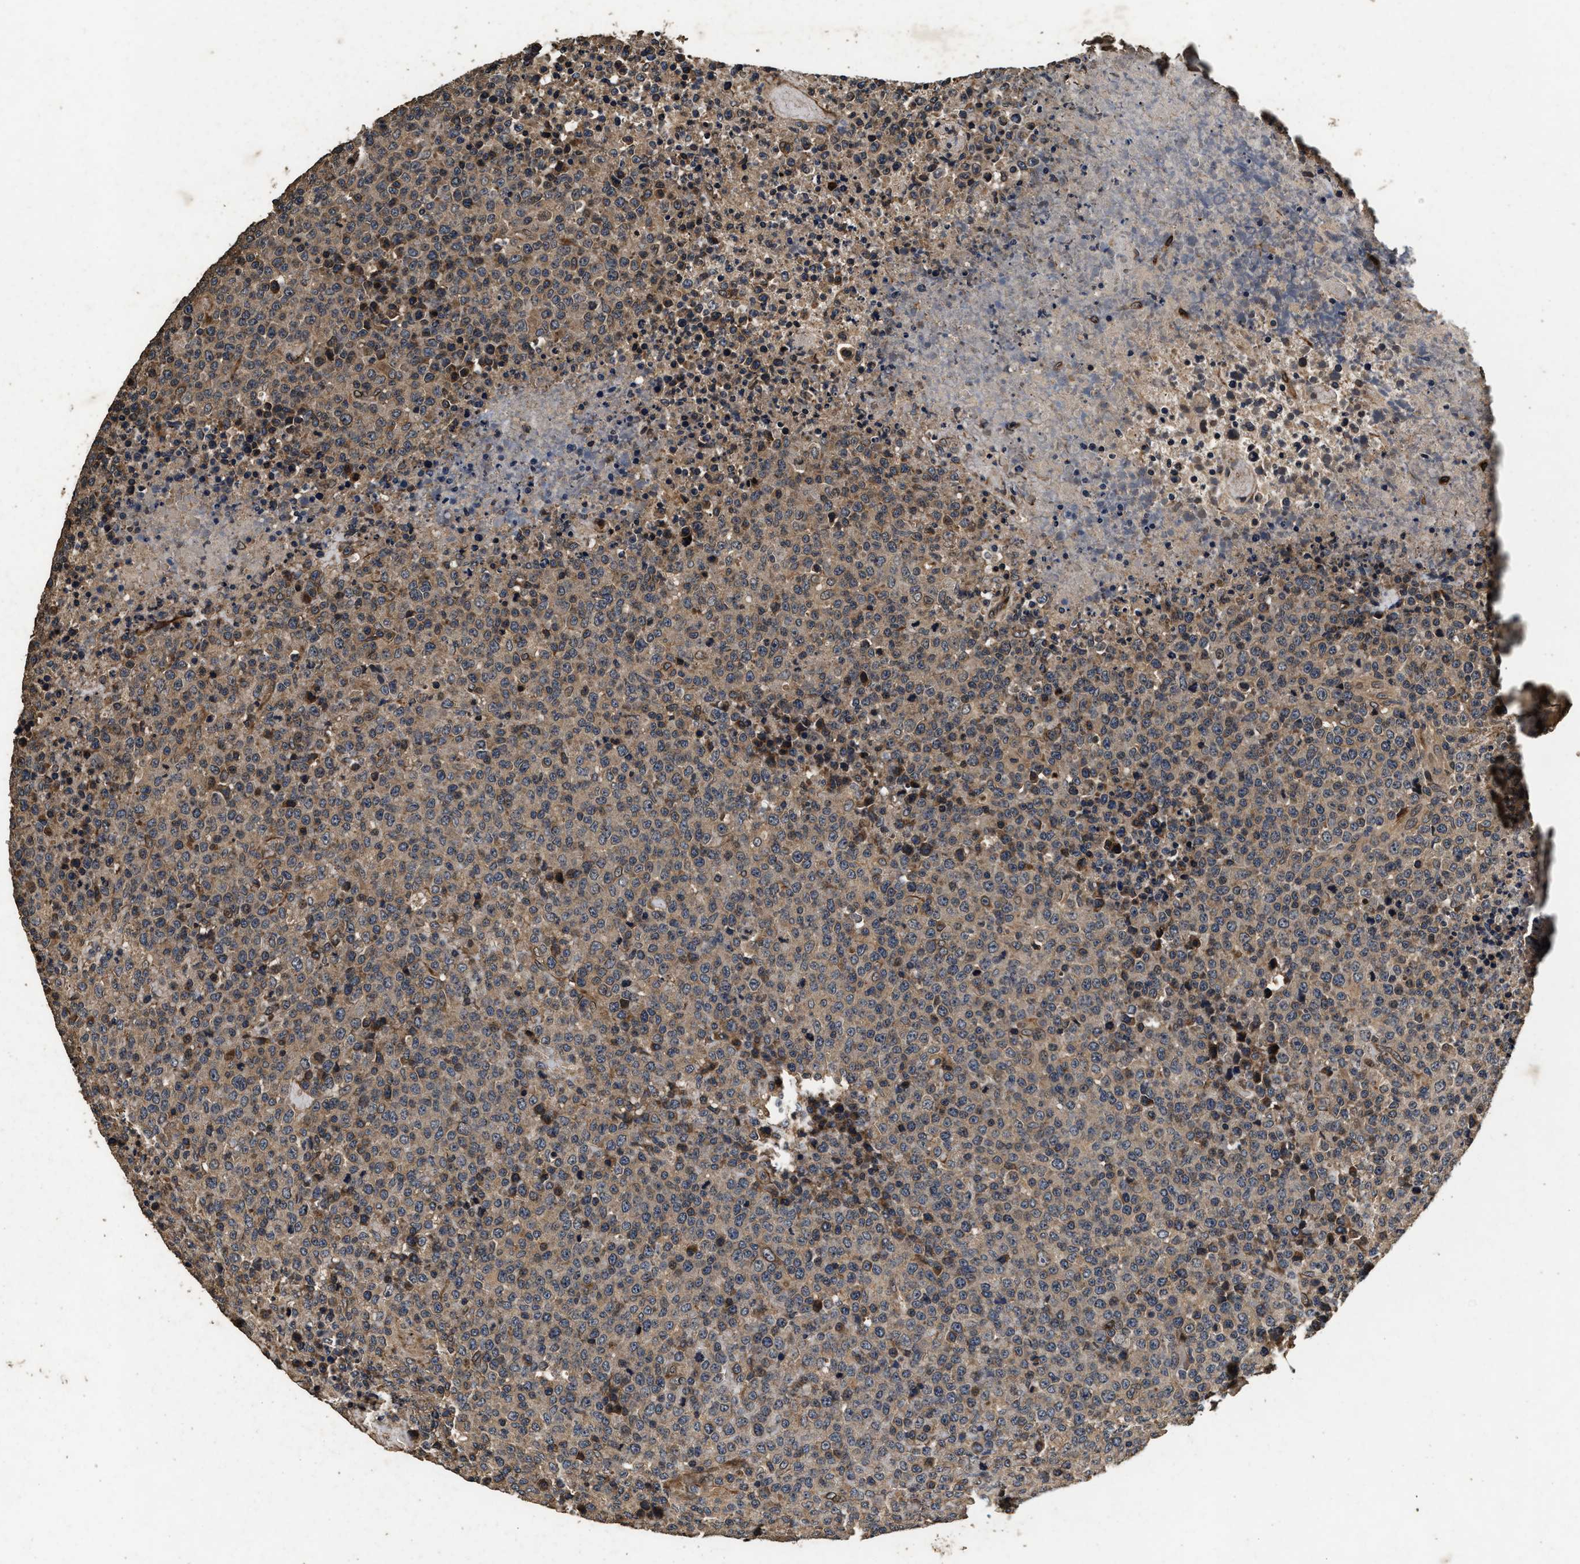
{"staining": {"intensity": "weak", "quantity": "25%-75%", "location": "cytoplasmic/membranous"}, "tissue": "lymphoma", "cell_type": "Tumor cells", "image_type": "cancer", "snomed": [{"axis": "morphology", "description": "Malignant lymphoma, non-Hodgkin's type, High grade"}, {"axis": "topography", "description": "Lymph node"}], "caption": "Malignant lymphoma, non-Hodgkin's type (high-grade) stained for a protein displays weak cytoplasmic/membranous positivity in tumor cells. (DAB (3,3'-diaminobenzidine) IHC with brightfield microscopy, high magnification).", "gene": "ACCS", "patient": {"sex": "male", "age": 13}}